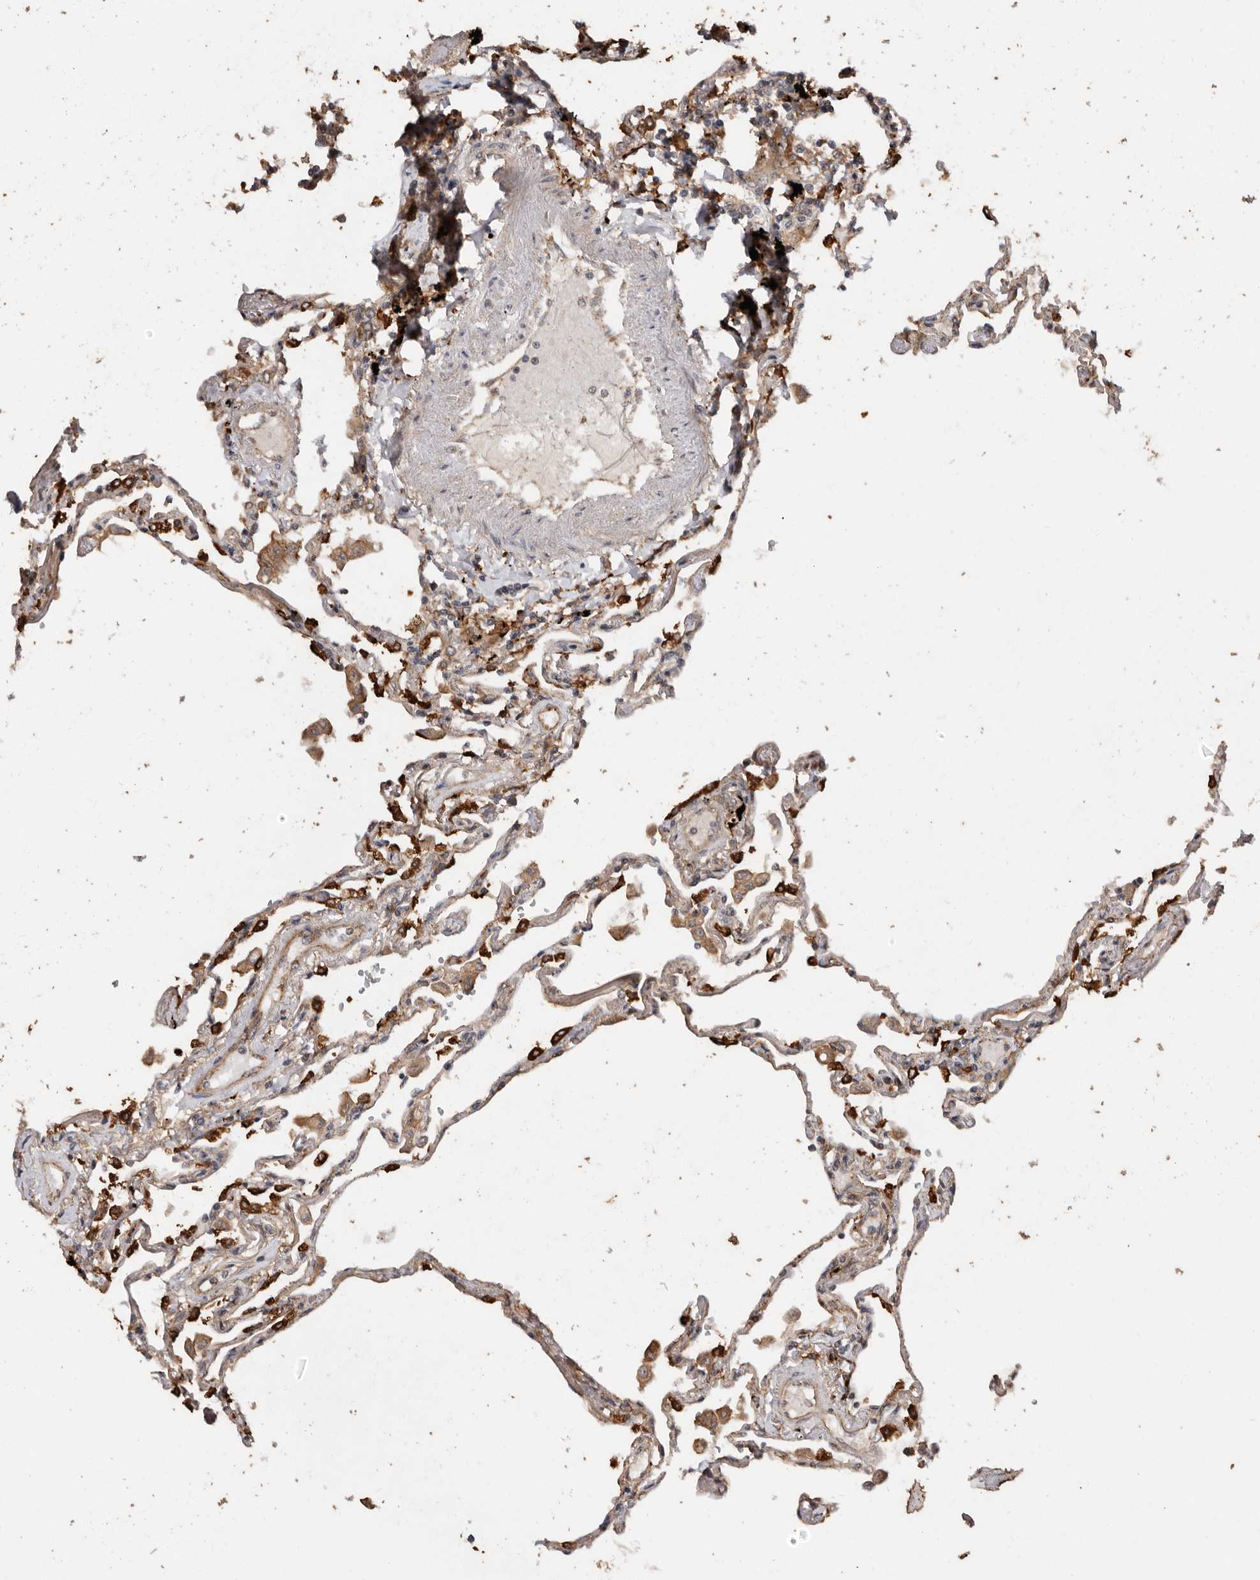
{"staining": {"intensity": "strong", "quantity": "25%-75%", "location": "cytoplasmic/membranous"}, "tissue": "lung", "cell_type": "Alveolar cells", "image_type": "normal", "snomed": [{"axis": "morphology", "description": "Normal tissue, NOS"}, {"axis": "topography", "description": "Lung"}], "caption": "The micrograph shows staining of unremarkable lung, revealing strong cytoplasmic/membranous protein expression (brown color) within alveolar cells. The staining was performed using DAB to visualize the protein expression in brown, while the nuclei were stained in blue with hematoxylin (Magnification: 20x).", "gene": "RSPO2", "patient": {"sex": "female", "age": 67}}